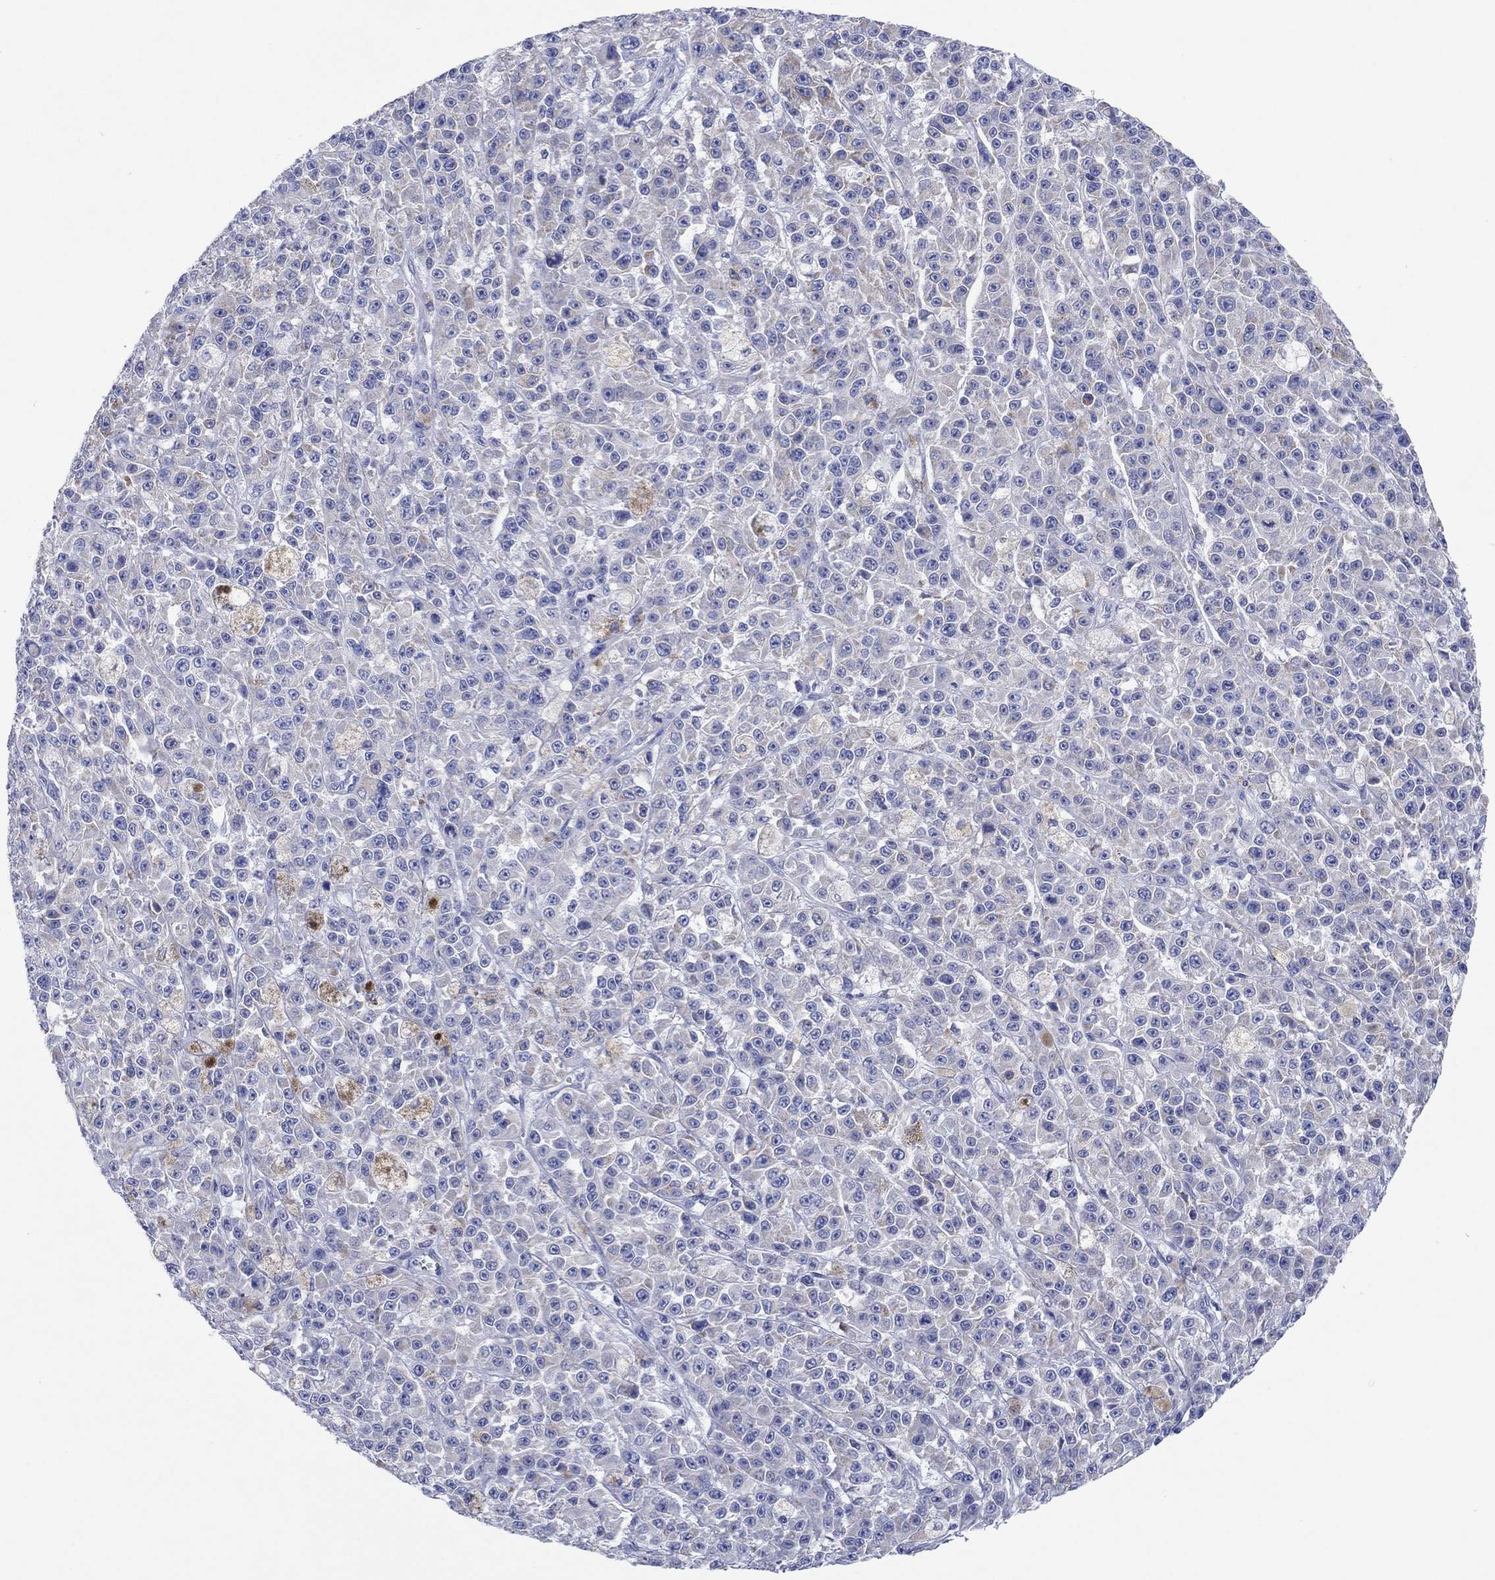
{"staining": {"intensity": "negative", "quantity": "none", "location": "none"}, "tissue": "melanoma", "cell_type": "Tumor cells", "image_type": "cancer", "snomed": [{"axis": "morphology", "description": "Malignant melanoma, NOS"}, {"axis": "topography", "description": "Skin"}], "caption": "Malignant melanoma was stained to show a protein in brown. There is no significant expression in tumor cells.", "gene": "HCRT", "patient": {"sex": "female", "age": 58}}